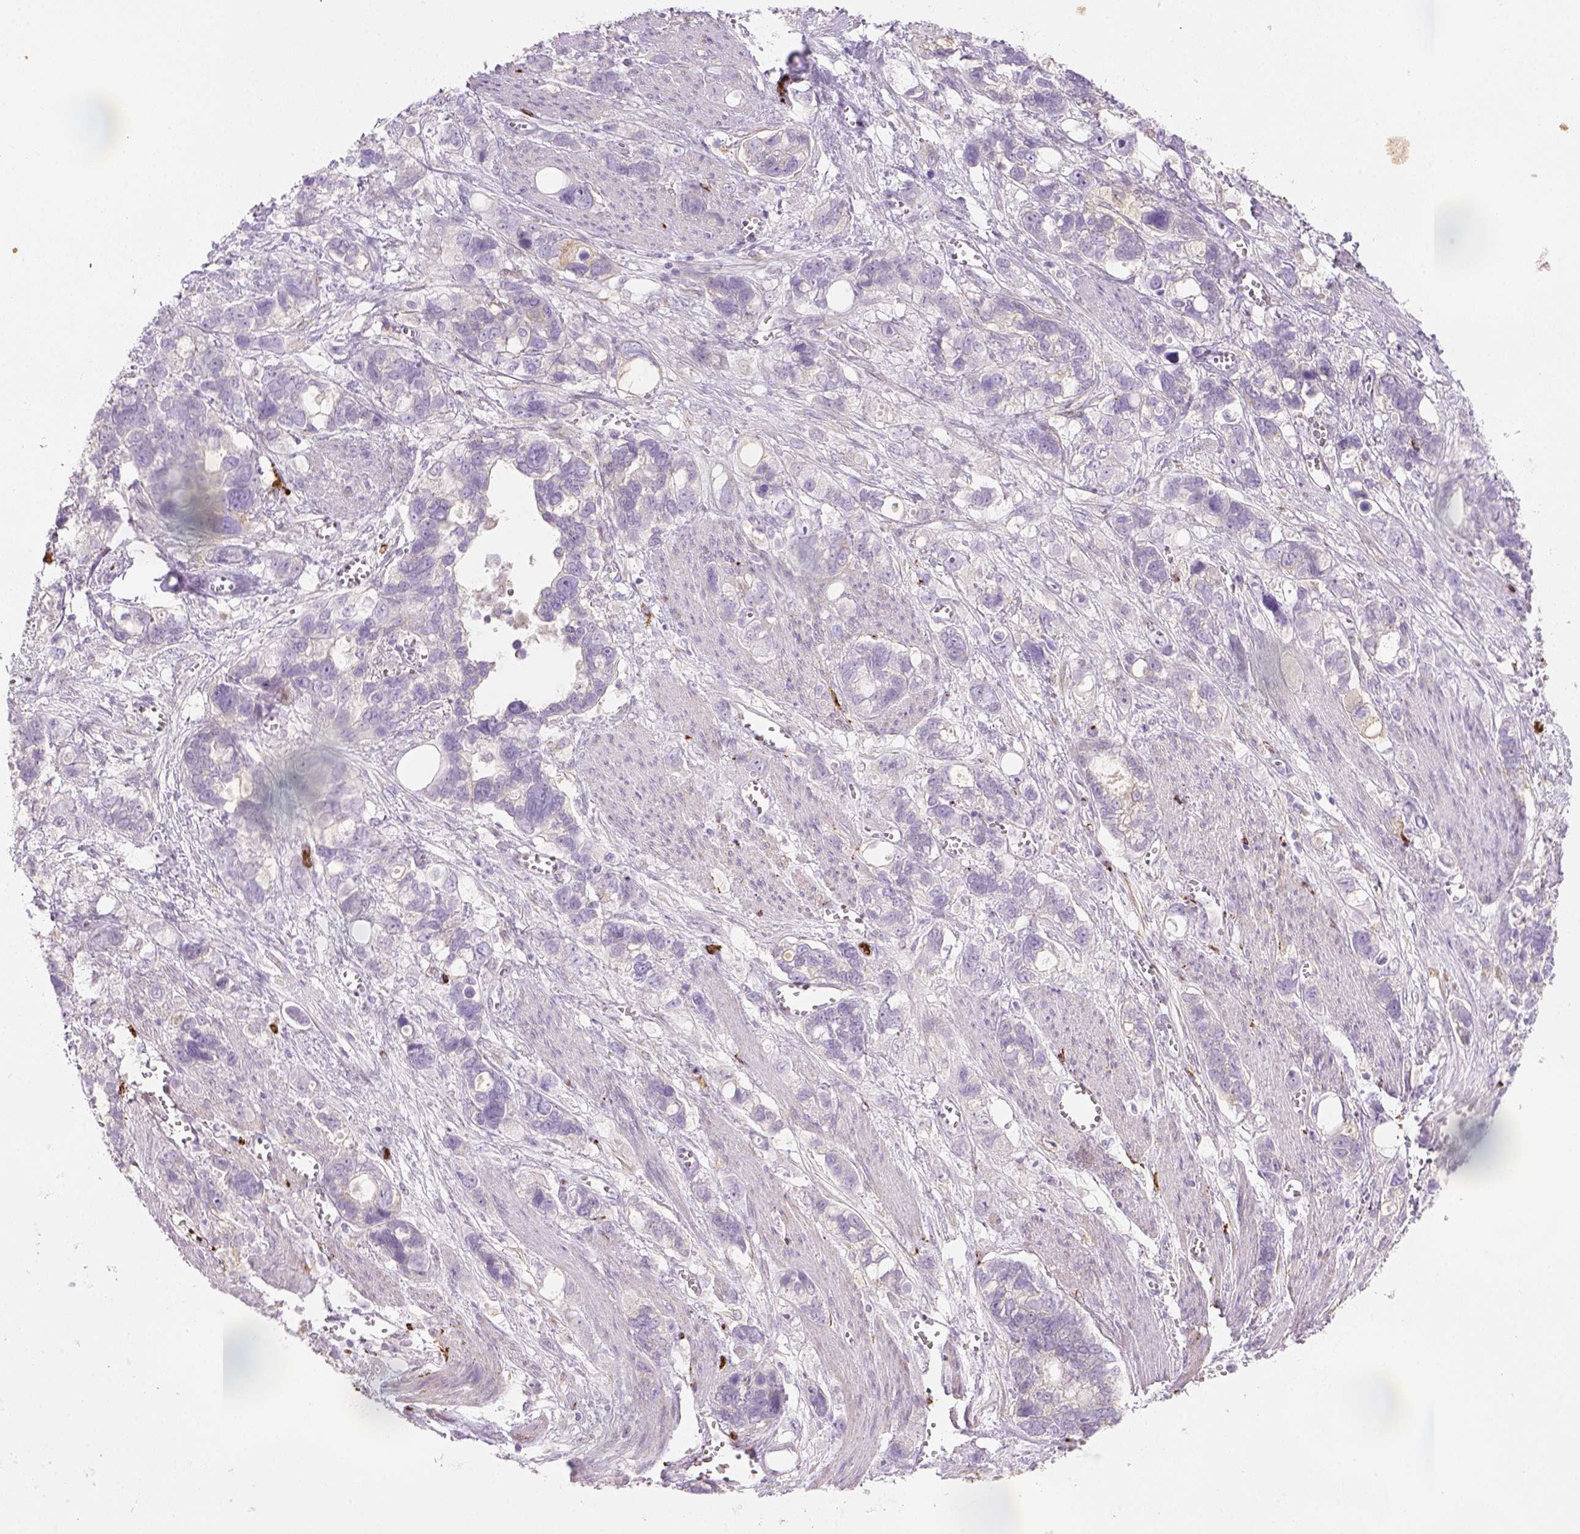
{"staining": {"intensity": "negative", "quantity": "none", "location": "none"}, "tissue": "stomach cancer", "cell_type": "Tumor cells", "image_type": "cancer", "snomed": [{"axis": "morphology", "description": "Adenocarcinoma, NOS"}, {"axis": "topography", "description": "Stomach, upper"}], "caption": "Tumor cells show no significant protein positivity in stomach adenocarcinoma. (DAB IHC, high magnification).", "gene": "CACNB1", "patient": {"sex": "female", "age": 81}}